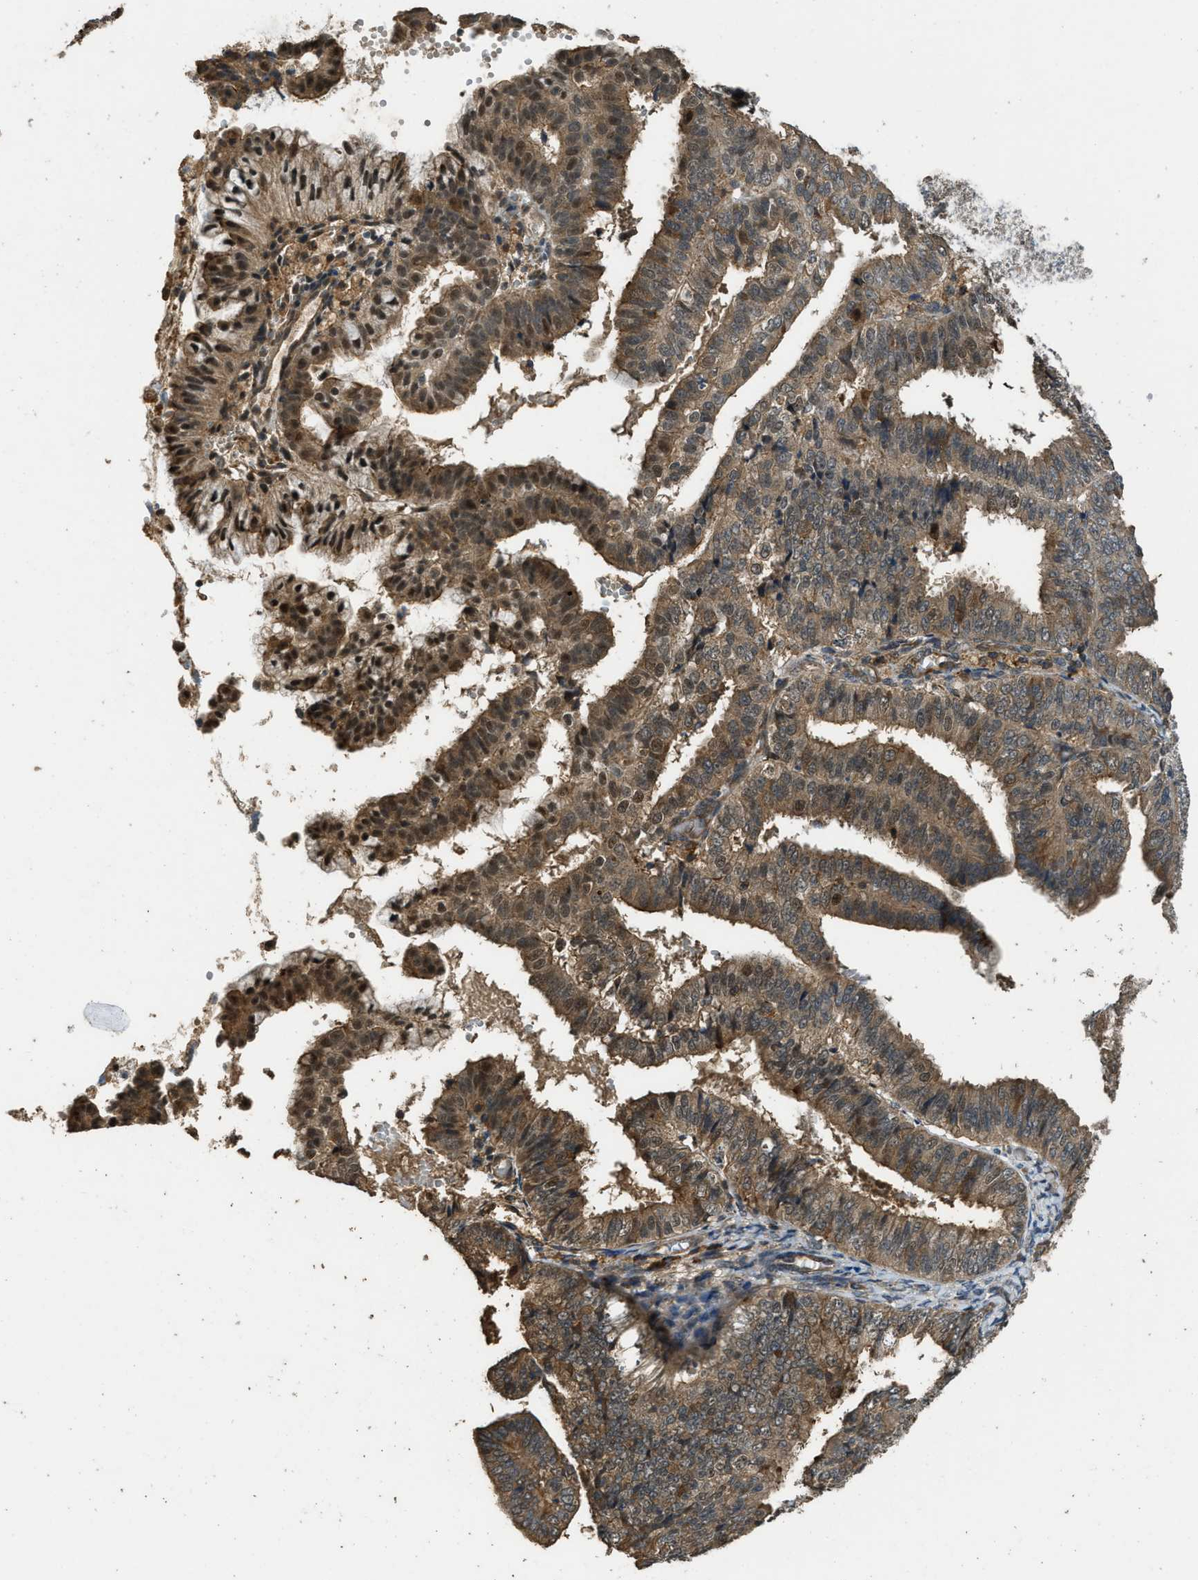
{"staining": {"intensity": "strong", "quantity": ">75%", "location": "cytoplasmic/membranous,nuclear"}, "tissue": "endometrial cancer", "cell_type": "Tumor cells", "image_type": "cancer", "snomed": [{"axis": "morphology", "description": "Adenocarcinoma, NOS"}, {"axis": "topography", "description": "Endometrium"}], "caption": "Protein staining of endometrial cancer tissue shows strong cytoplasmic/membranous and nuclear positivity in approximately >75% of tumor cells.", "gene": "PPP6R3", "patient": {"sex": "female", "age": 63}}